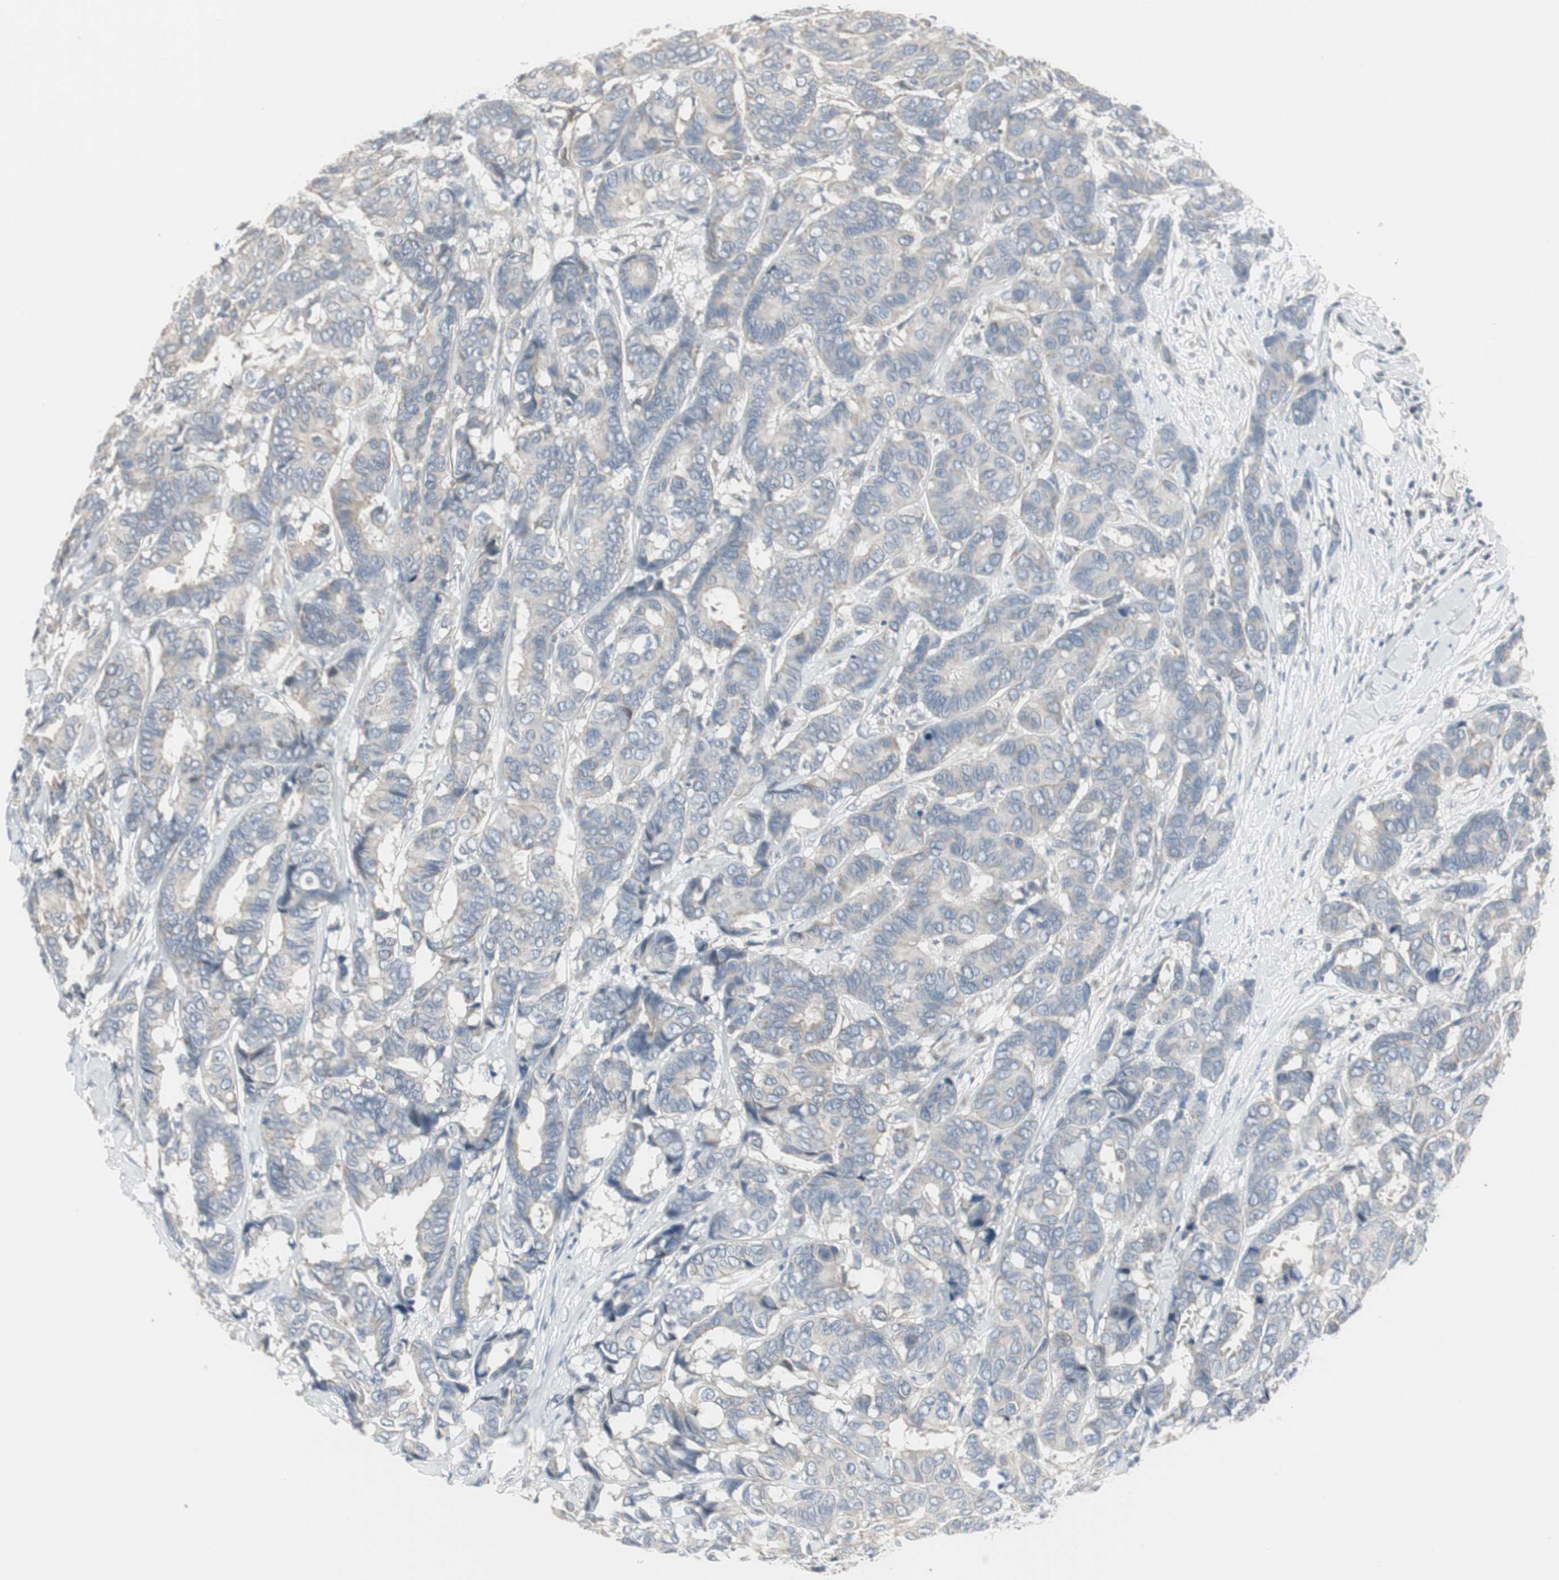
{"staining": {"intensity": "negative", "quantity": "none", "location": "none"}, "tissue": "breast cancer", "cell_type": "Tumor cells", "image_type": "cancer", "snomed": [{"axis": "morphology", "description": "Duct carcinoma"}, {"axis": "topography", "description": "Breast"}], "caption": "The micrograph demonstrates no staining of tumor cells in breast cancer.", "gene": "DMPK", "patient": {"sex": "female", "age": 87}}